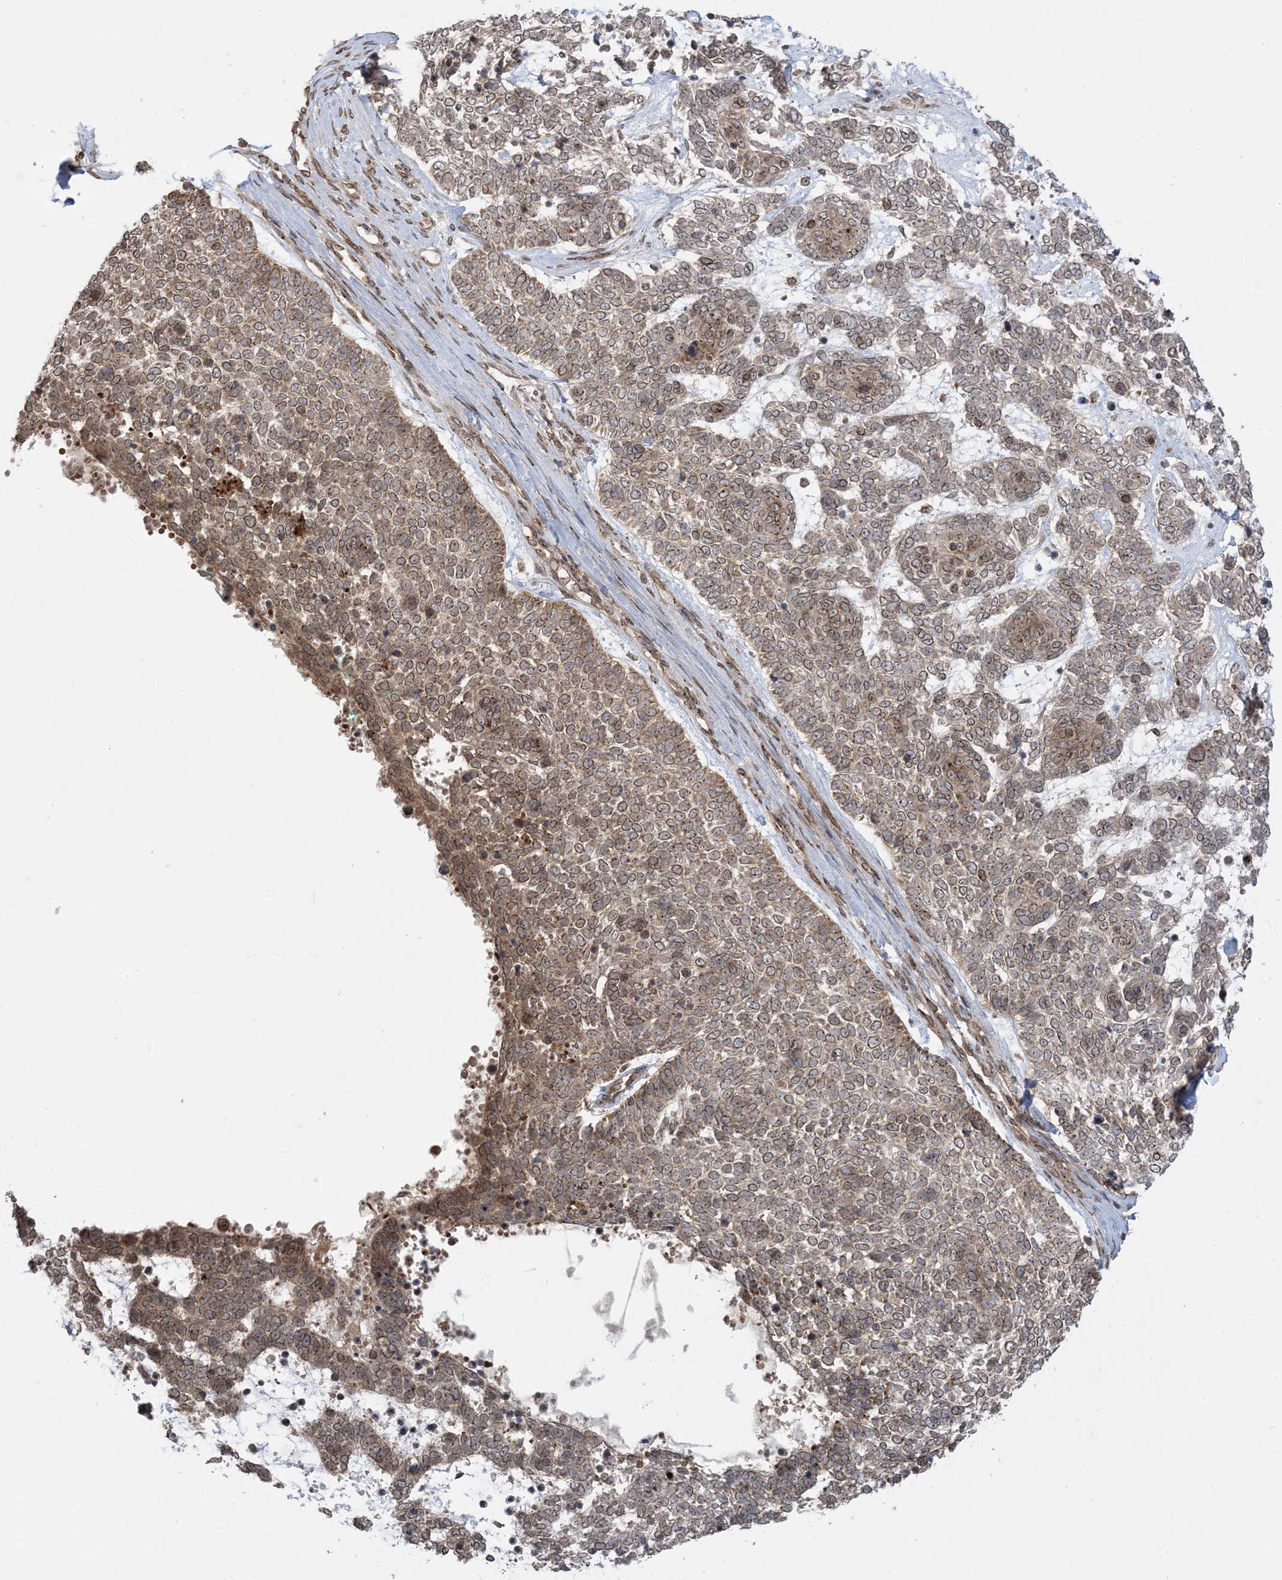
{"staining": {"intensity": "moderate", "quantity": "25%-75%", "location": "cytoplasmic/membranous"}, "tissue": "skin cancer", "cell_type": "Tumor cells", "image_type": "cancer", "snomed": [{"axis": "morphology", "description": "Basal cell carcinoma"}, {"axis": "topography", "description": "Skin"}], "caption": "Human skin cancer stained with a protein marker demonstrates moderate staining in tumor cells.", "gene": "CASP4", "patient": {"sex": "female", "age": 81}}